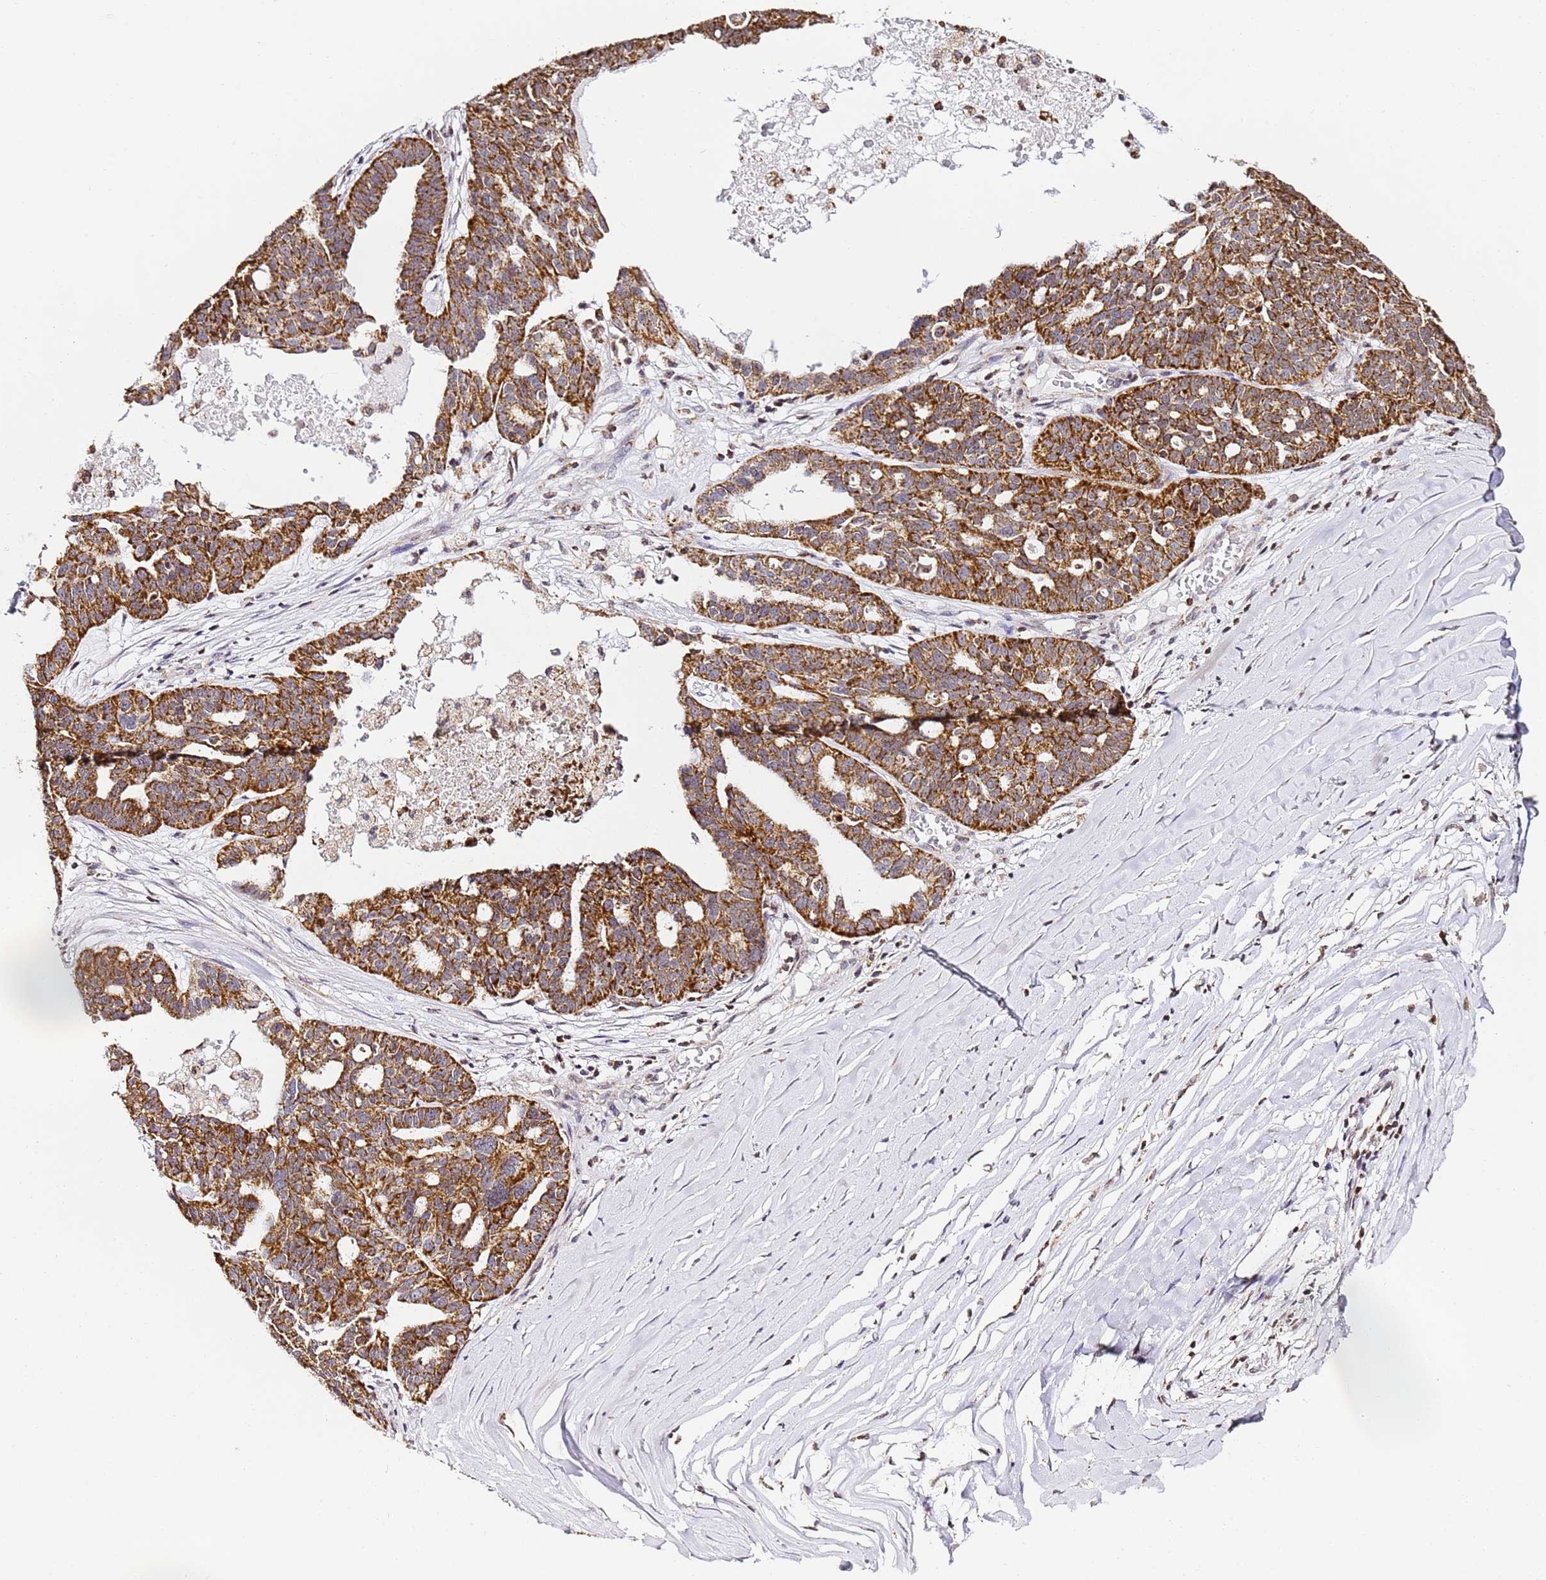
{"staining": {"intensity": "strong", "quantity": ">75%", "location": "cytoplasmic/membranous"}, "tissue": "ovarian cancer", "cell_type": "Tumor cells", "image_type": "cancer", "snomed": [{"axis": "morphology", "description": "Cystadenocarcinoma, serous, NOS"}, {"axis": "topography", "description": "Ovary"}], "caption": "Immunohistochemistry (IHC) photomicrograph of neoplastic tissue: serous cystadenocarcinoma (ovarian) stained using IHC demonstrates high levels of strong protein expression localized specifically in the cytoplasmic/membranous of tumor cells, appearing as a cytoplasmic/membranous brown color.", "gene": "HSPE1", "patient": {"sex": "female", "age": 59}}